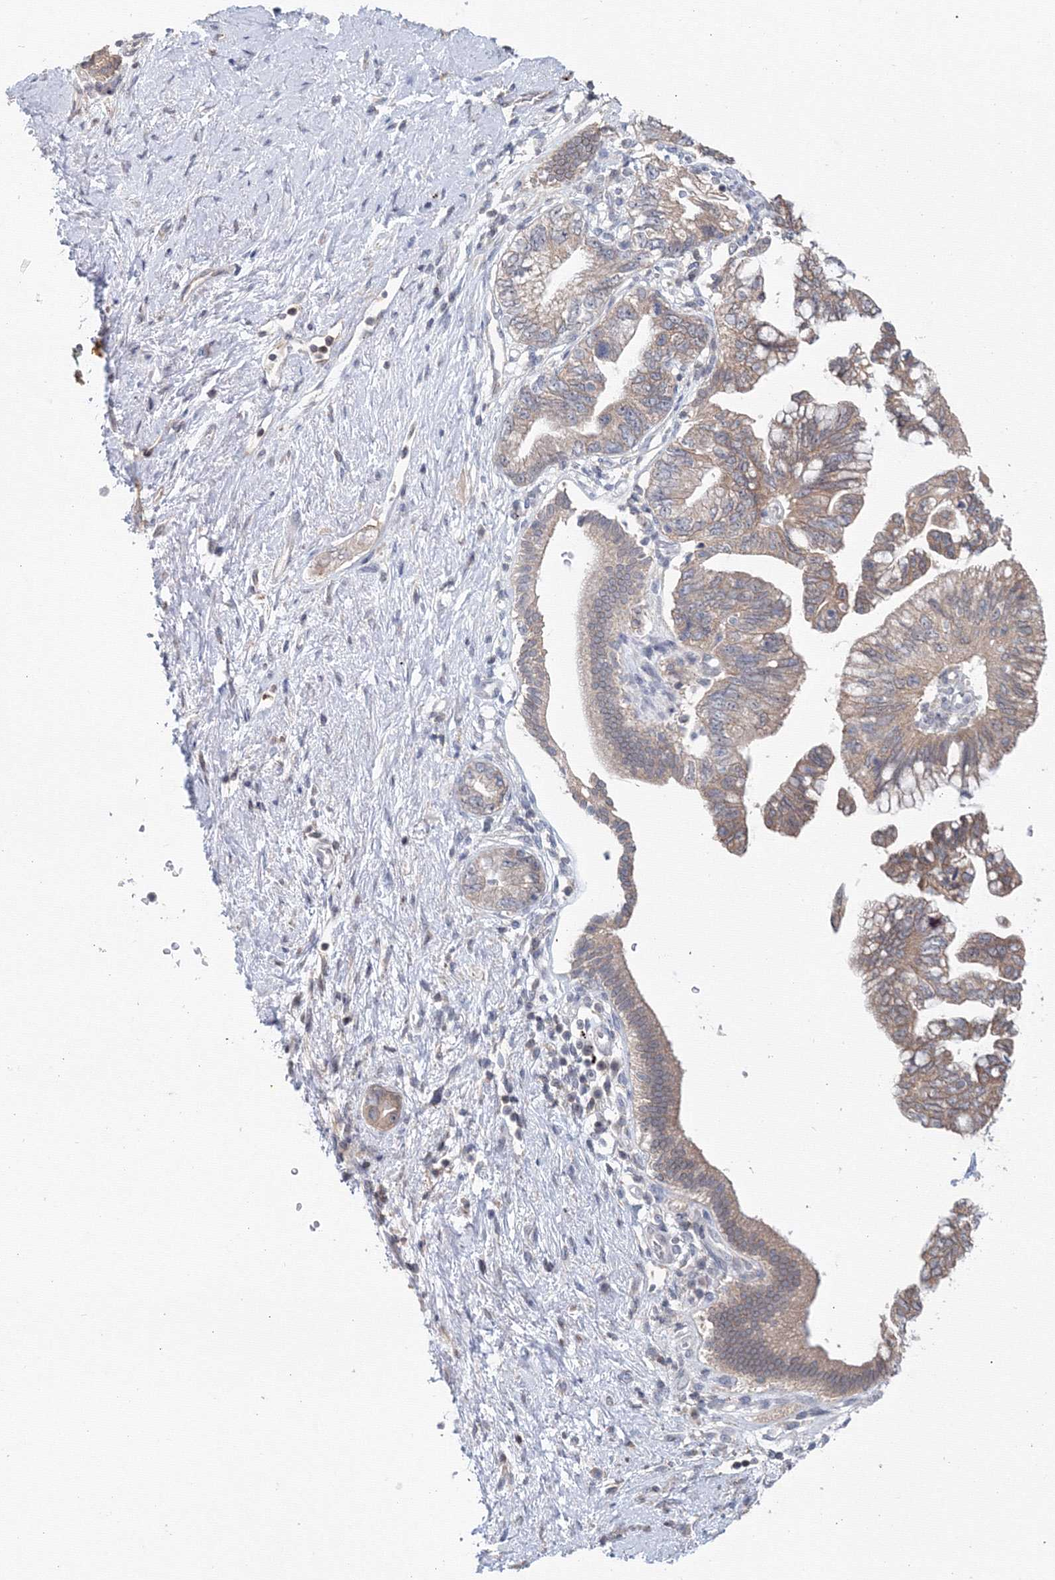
{"staining": {"intensity": "weak", "quantity": ">75%", "location": "cytoplasmic/membranous"}, "tissue": "pancreatic cancer", "cell_type": "Tumor cells", "image_type": "cancer", "snomed": [{"axis": "morphology", "description": "Adenocarcinoma, NOS"}, {"axis": "topography", "description": "Pancreas"}], "caption": "Pancreatic cancer (adenocarcinoma) was stained to show a protein in brown. There is low levels of weak cytoplasmic/membranous positivity in about >75% of tumor cells.", "gene": "SLC7A7", "patient": {"sex": "female", "age": 73}}